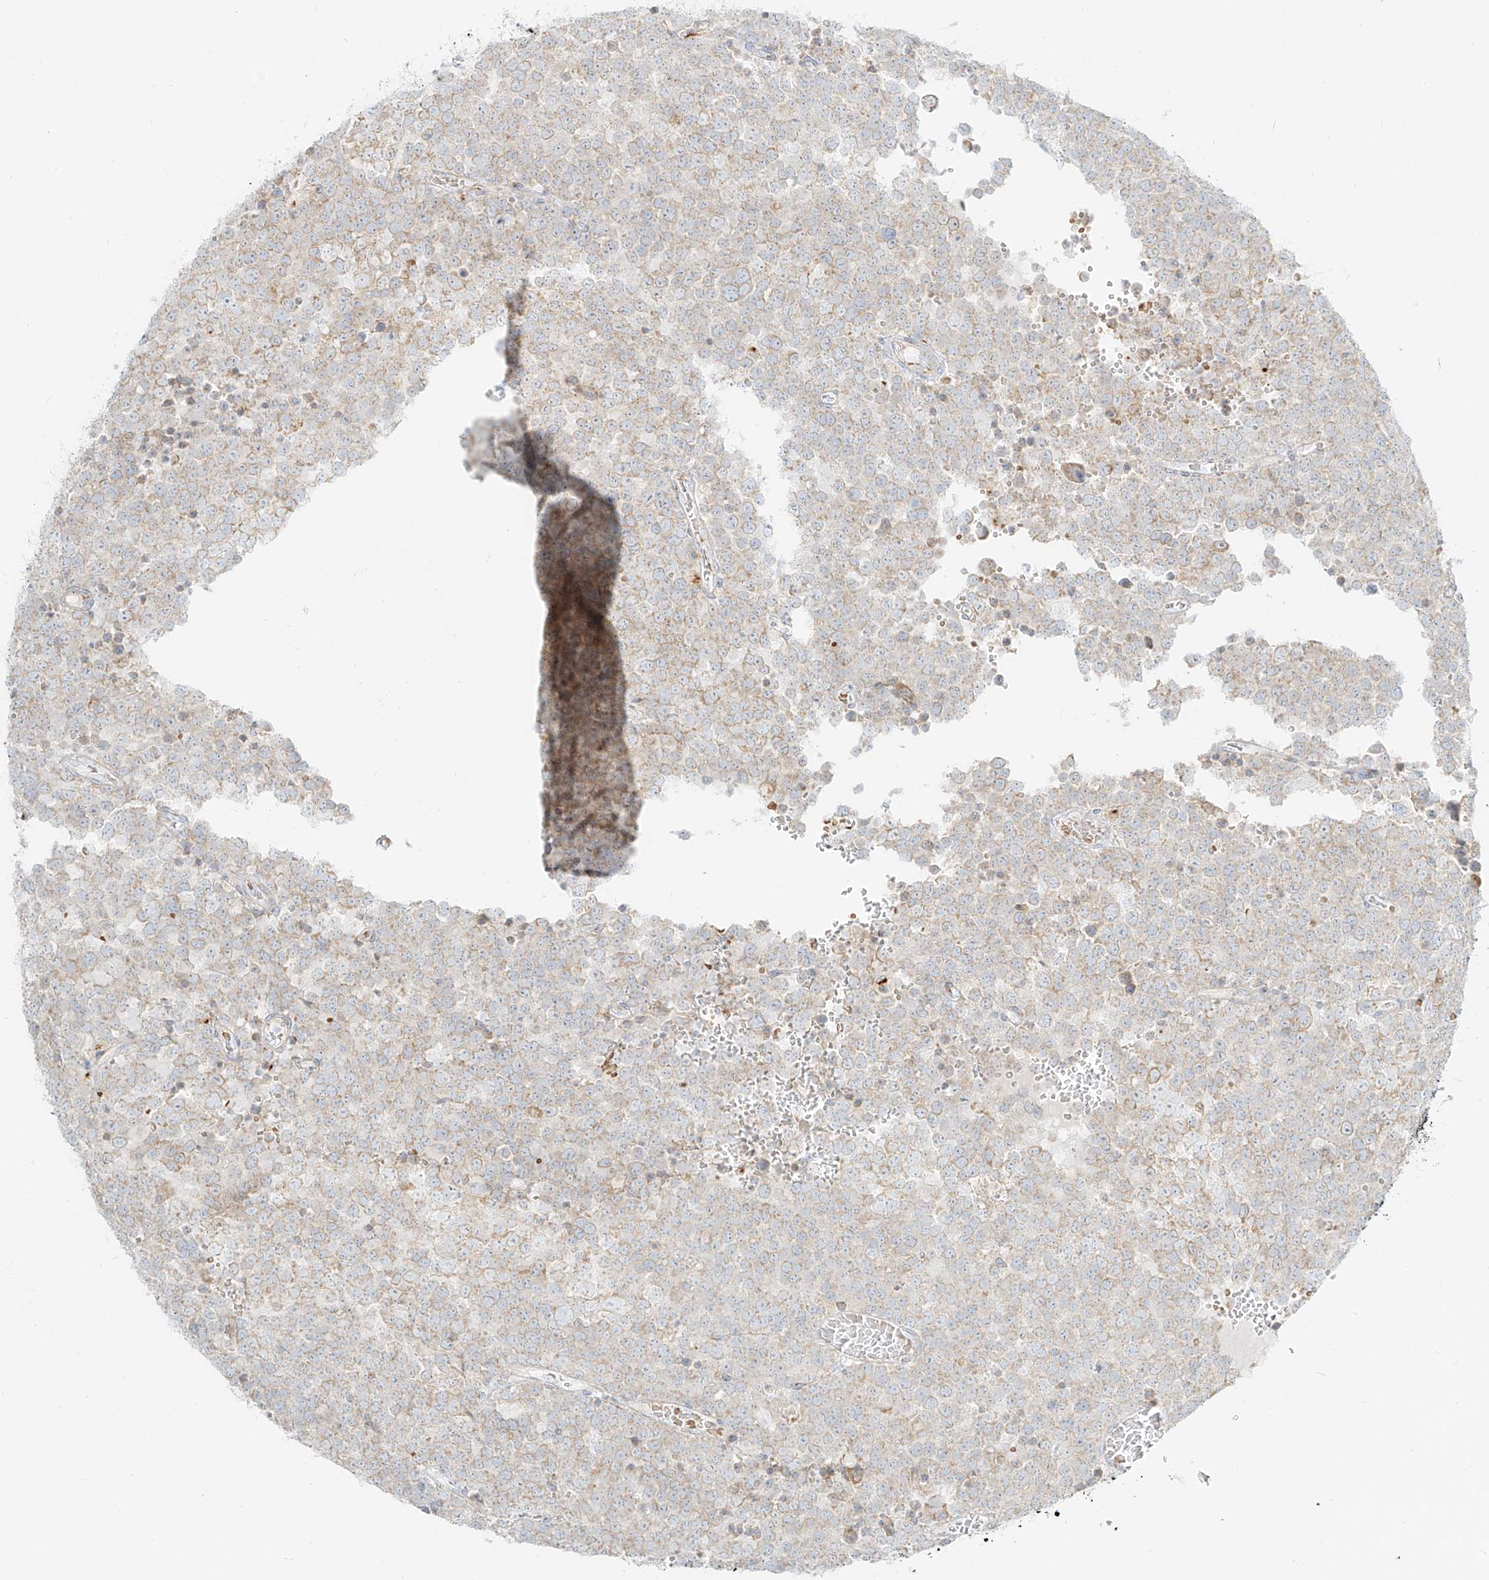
{"staining": {"intensity": "weak", "quantity": ">75%", "location": "cytoplasmic/membranous"}, "tissue": "testis cancer", "cell_type": "Tumor cells", "image_type": "cancer", "snomed": [{"axis": "morphology", "description": "Seminoma, NOS"}, {"axis": "topography", "description": "Testis"}], "caption": "DAB immunohistochemical staining of testis seminoma demonstrates weak cytoplasmic/membranous protein expression in about >75% of tumor cells. Using DAB (3,3'-diaminobenzidine) (brown) and hematoxylin (blue) stains, captured at high magnification using brightfield microscopy.", "gene": "TMEM87B", "patient": {"sex": "male", "age": 71}}